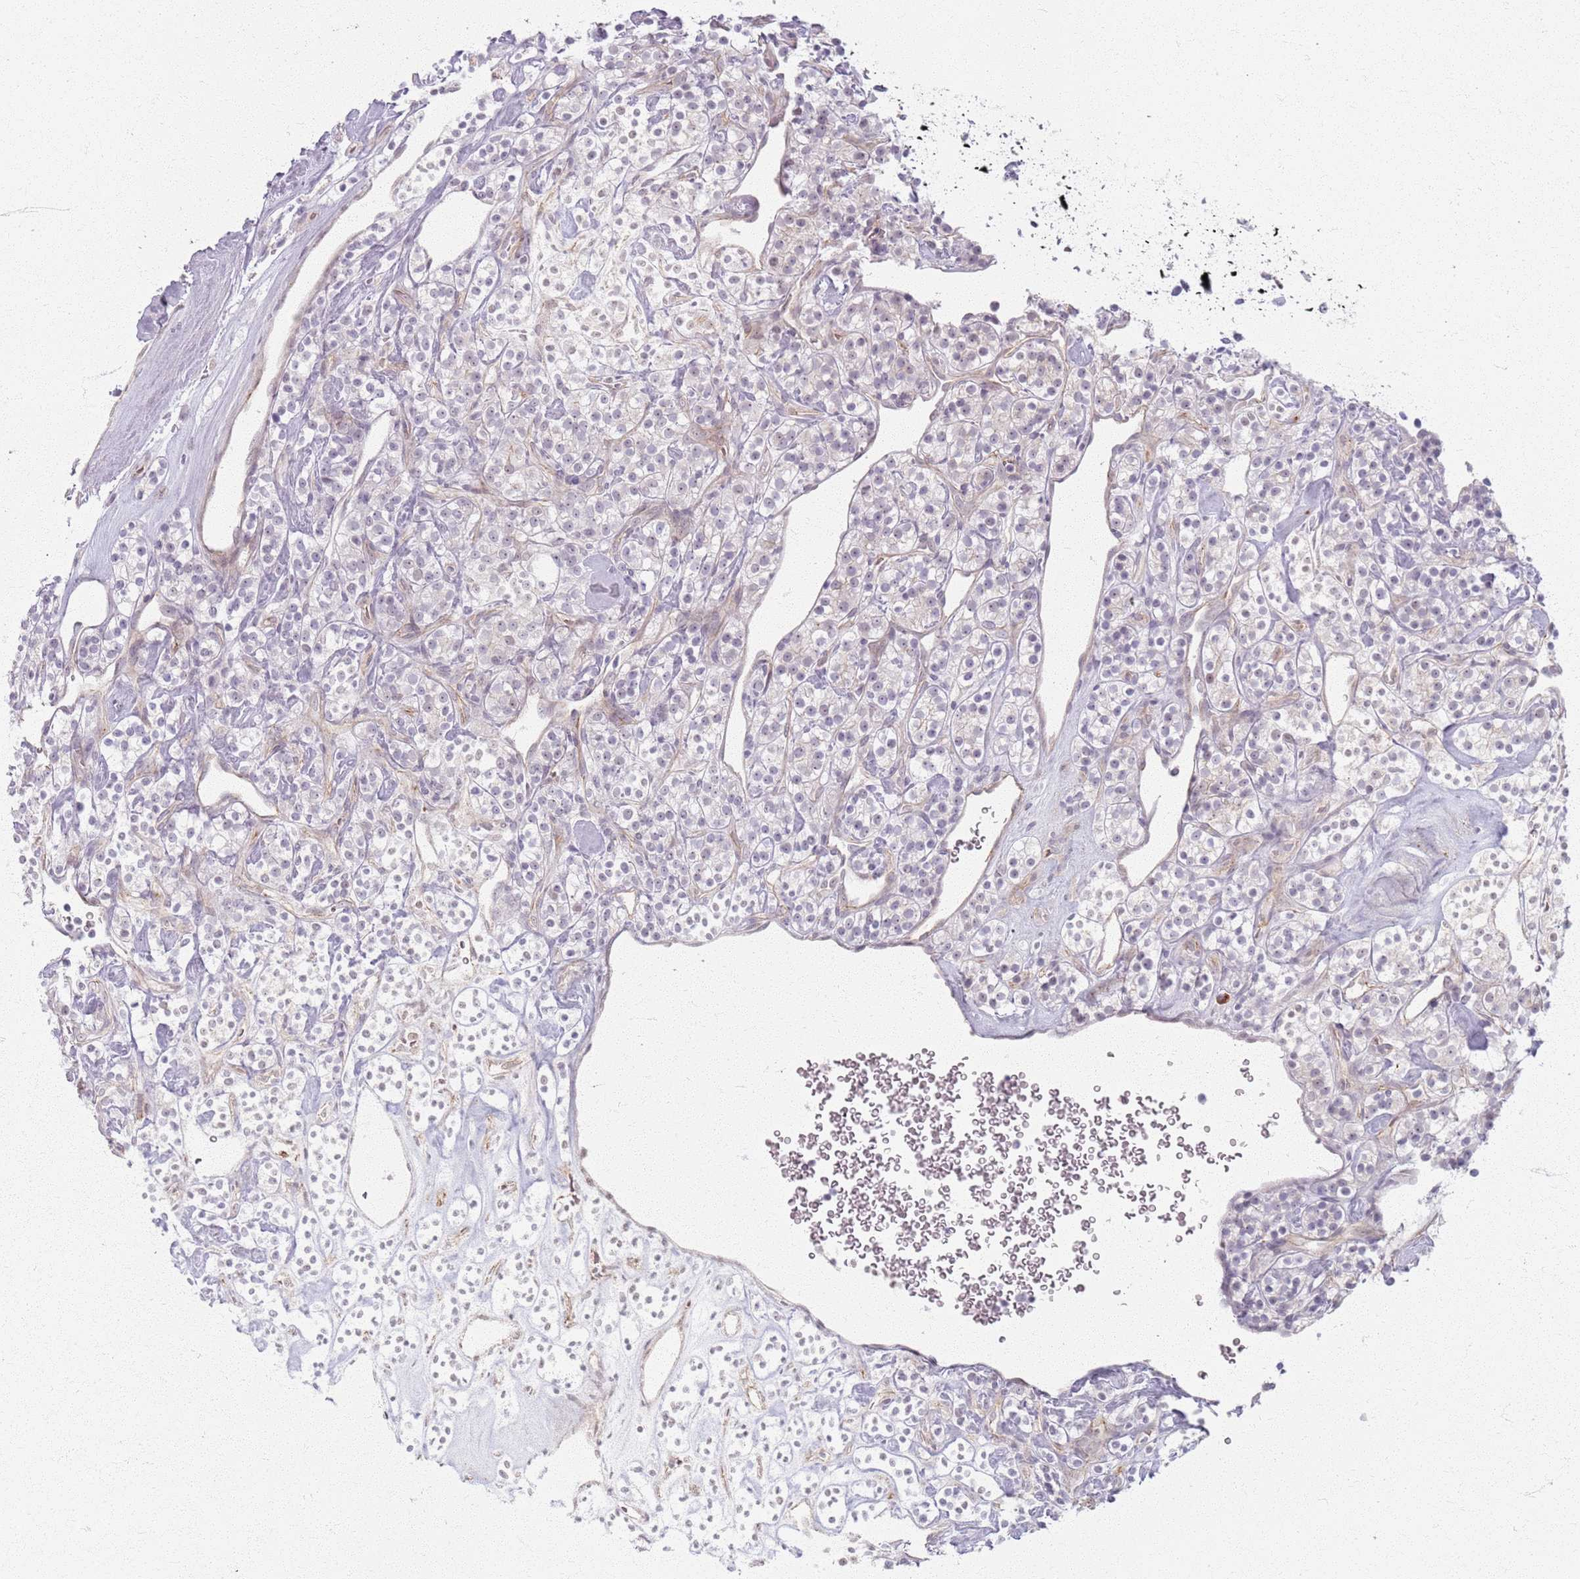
{"staining": {"intensity": "negative", "quantity": "none", "location": "none"}, "tissue": "renal cancer", "cell_type": "Tumor cells", "image_type": "cancer", "snomed": [{"axis": "morphology", "description": "Adenocarcinoma, NOS"}, {"axis": "topography", "description": "Kidney"}], "caption": "Tumor cells are negative for protein expression in human renal adenocarcinoma.", "gene": "KCNA5", "patient": {"sex": "male", "age": 77}}